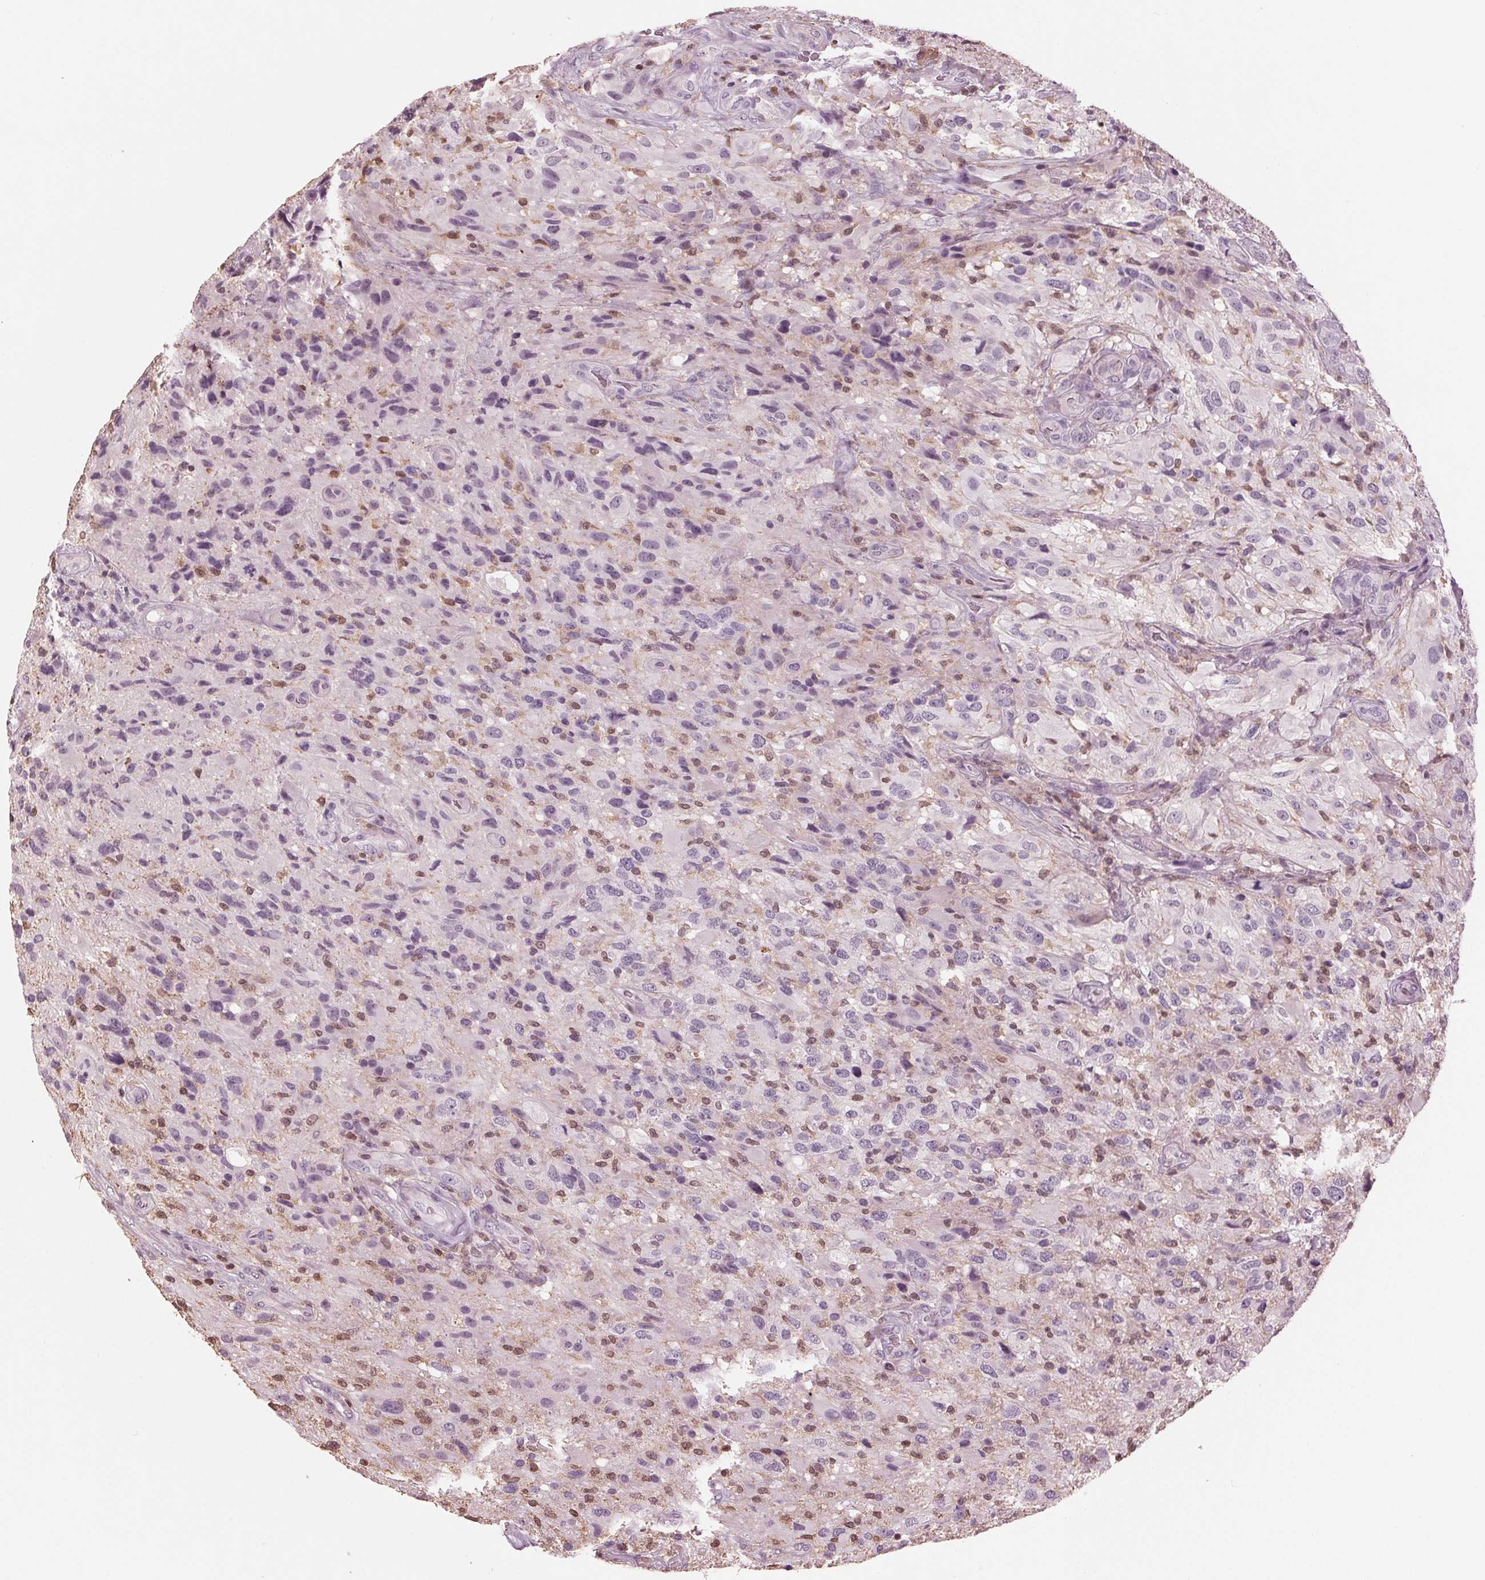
{"staining": {"intensity": "negative", "quantity": "none", "location": "none"}, "tissue": "glioma", "cell_type": "Tumor cells", "image_type": "cancer", "snomed": [{"axis": "morphology", "description": "Glioma, malignant, High grade"}, {"axis": "topography", "description": "Brain"}], "caption": "Glioma was stained to show a protein in brown. There is no significant expression in tumor cells. The staining was performed using DAB to visualize the protein expression in brown, while the nuclei were stained in blue with hematoxylin (Magnification: 20x).", "gene": "BTLA", "patient": {"sex": "male", "age": 53}}